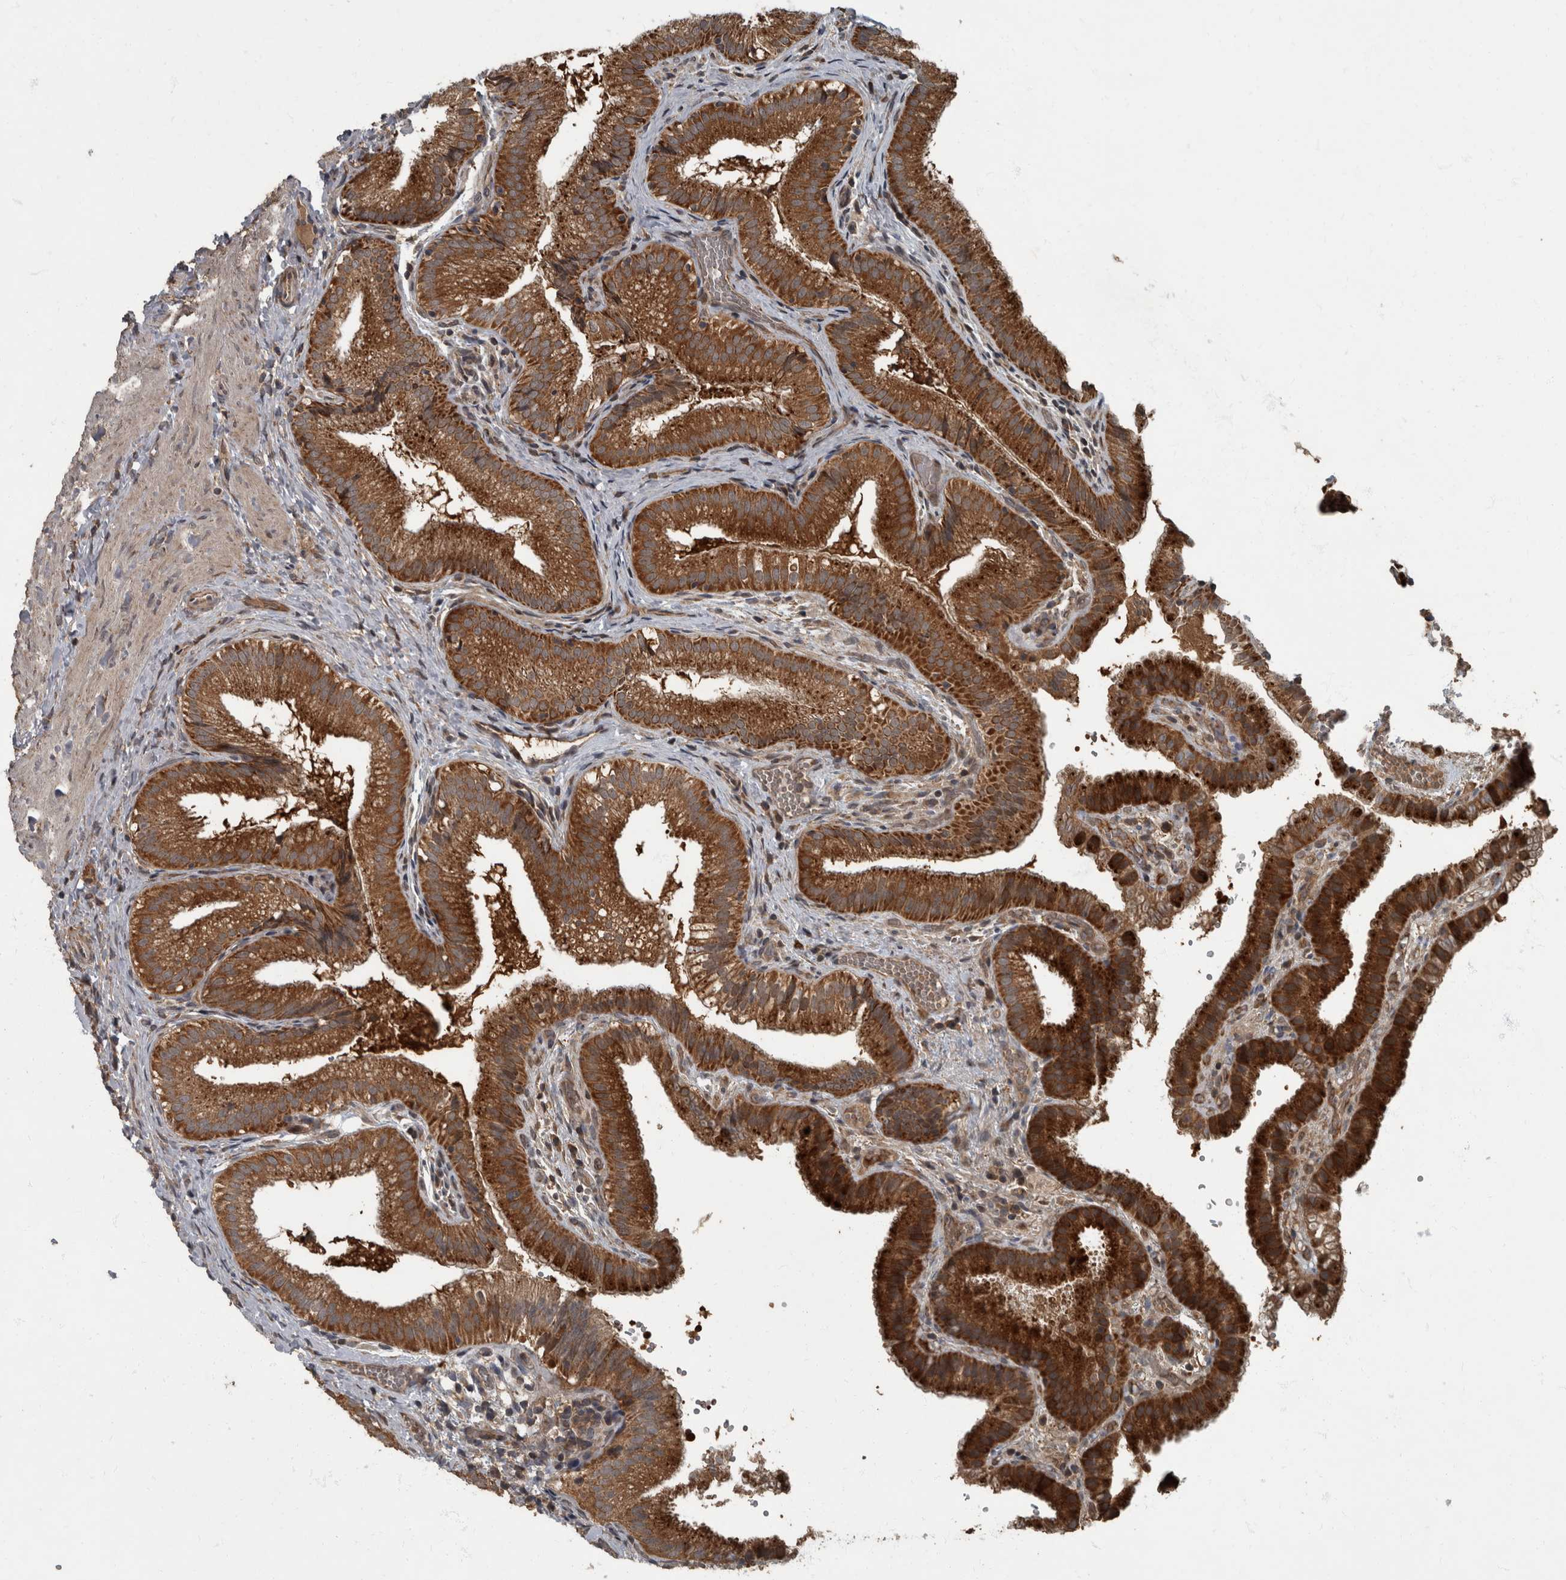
{"staining": {"intensity": "strong", "quantity": ">75%", "location": "cytoplasmic/membranous"}, "tissue": "gallbladder", "cell_type": "Glandular cells", "image_type": "normal", "snomed": [{"axis": "morphology", "description": "Normal tissue, NOS"}, {"axis": "topography", "description": "Gallbladder"}], "caption": "Immunohistochemistry photomicrograph of normal human gallbladder stained for a protein (brown), which demonstrates high levels of strong cytoplasmic/membranous expression in about >75% of glandular cells.", "gene": "RABGGTB", "patient": {"sex": "female", "age": 30}}